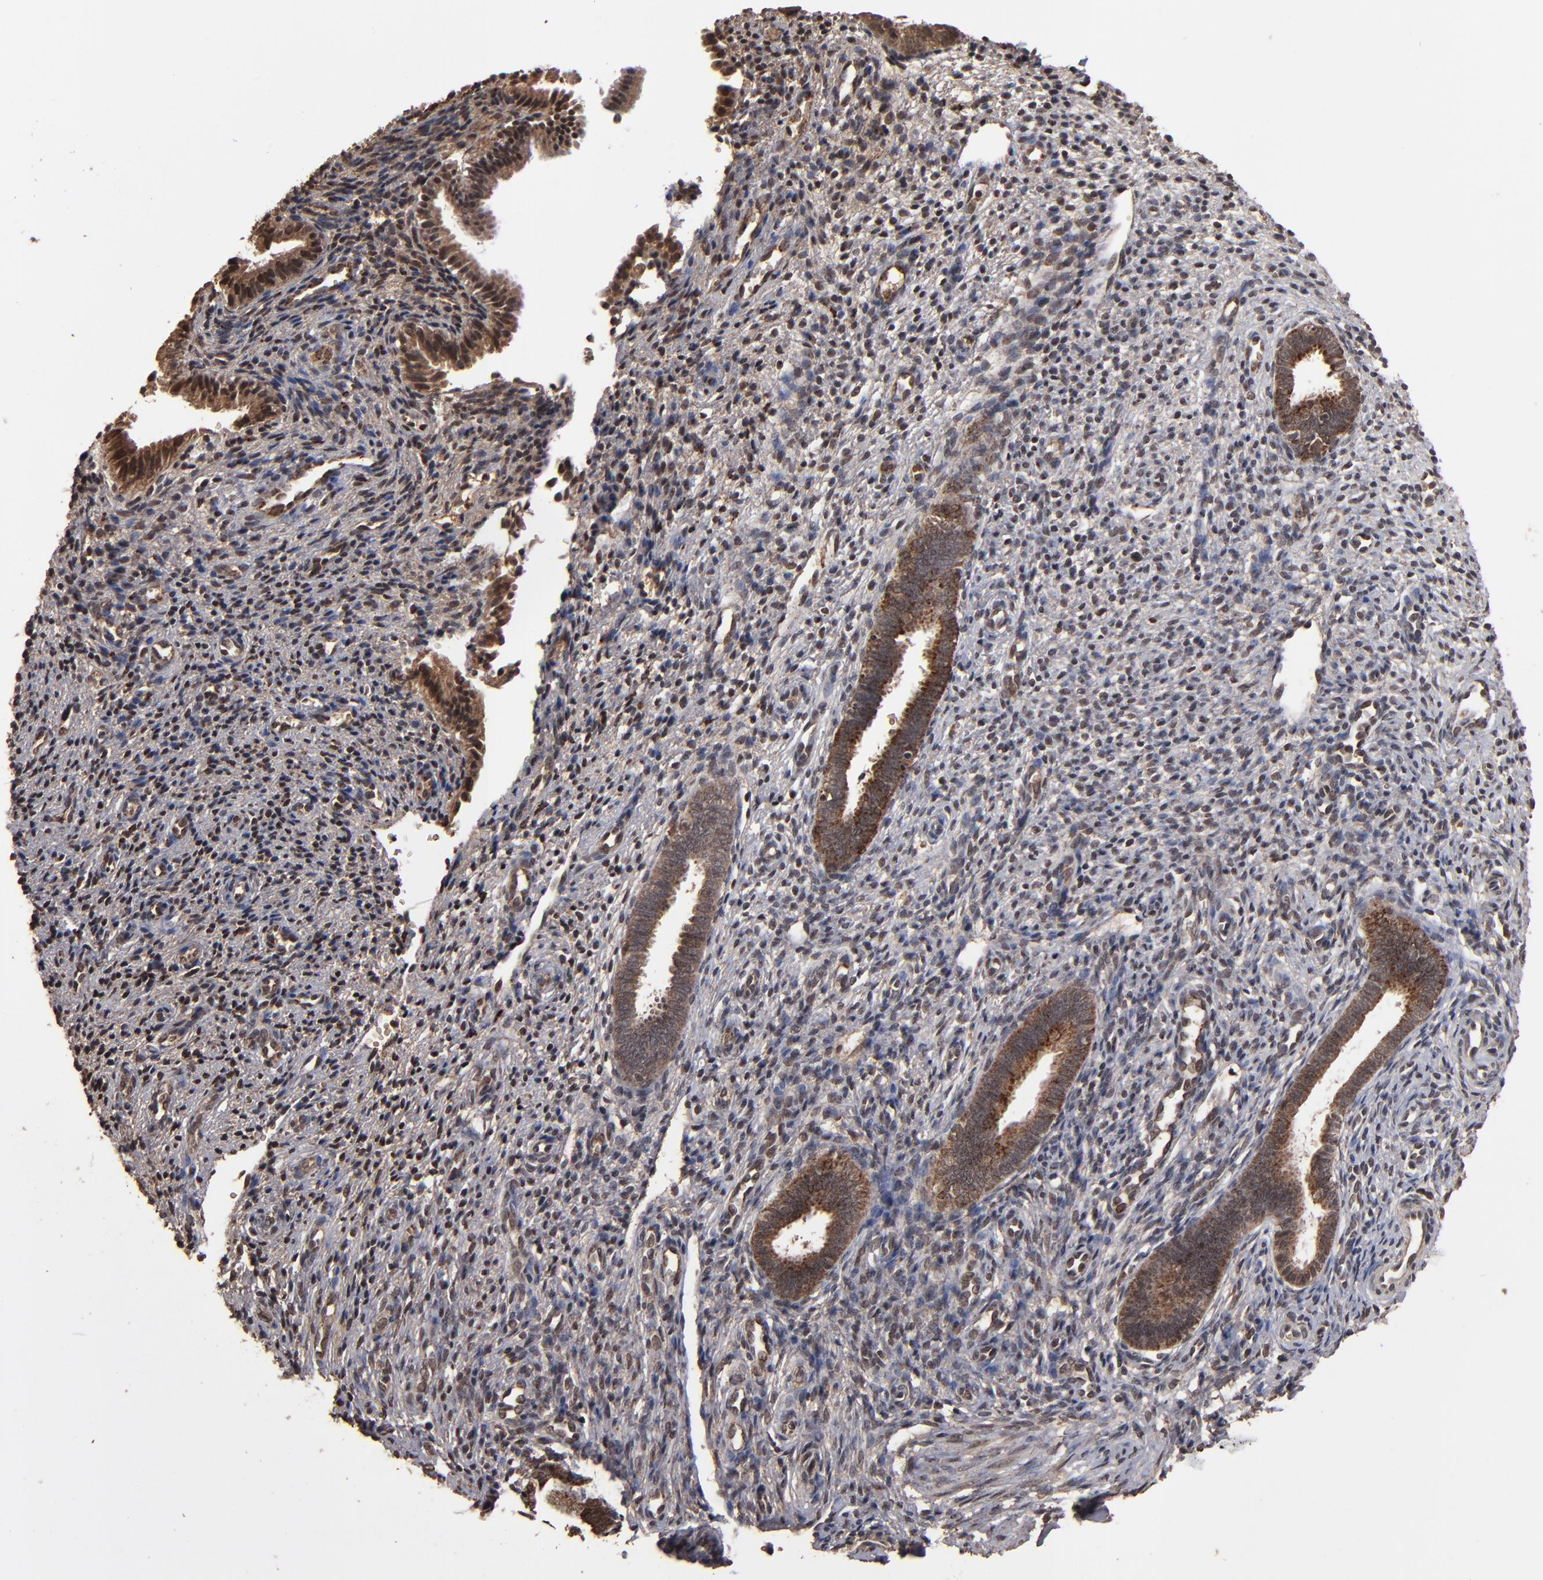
{"staining": {"intensity": "moderate", "quantity": "25%-75%", "location": "nuclear"}, "tissue": "endometrium", "cell_type": "Cells in endometrial stroma", "image_type": "normal", "snomed": [{"axis": "morphology", "description": "Normal tissue, NOS"}, {"axis": "topography", "description": "Endometrium"}], "caption": "Immunohistochemistry (IHC) (DAB) staining of unremarkable human endometrium exhibits moderate nuclear protein positivity in about 25%-75% of cells in endometrial stroma.", "gene": "NXF2B", "patient": {"sex": "female", "age": 27}}